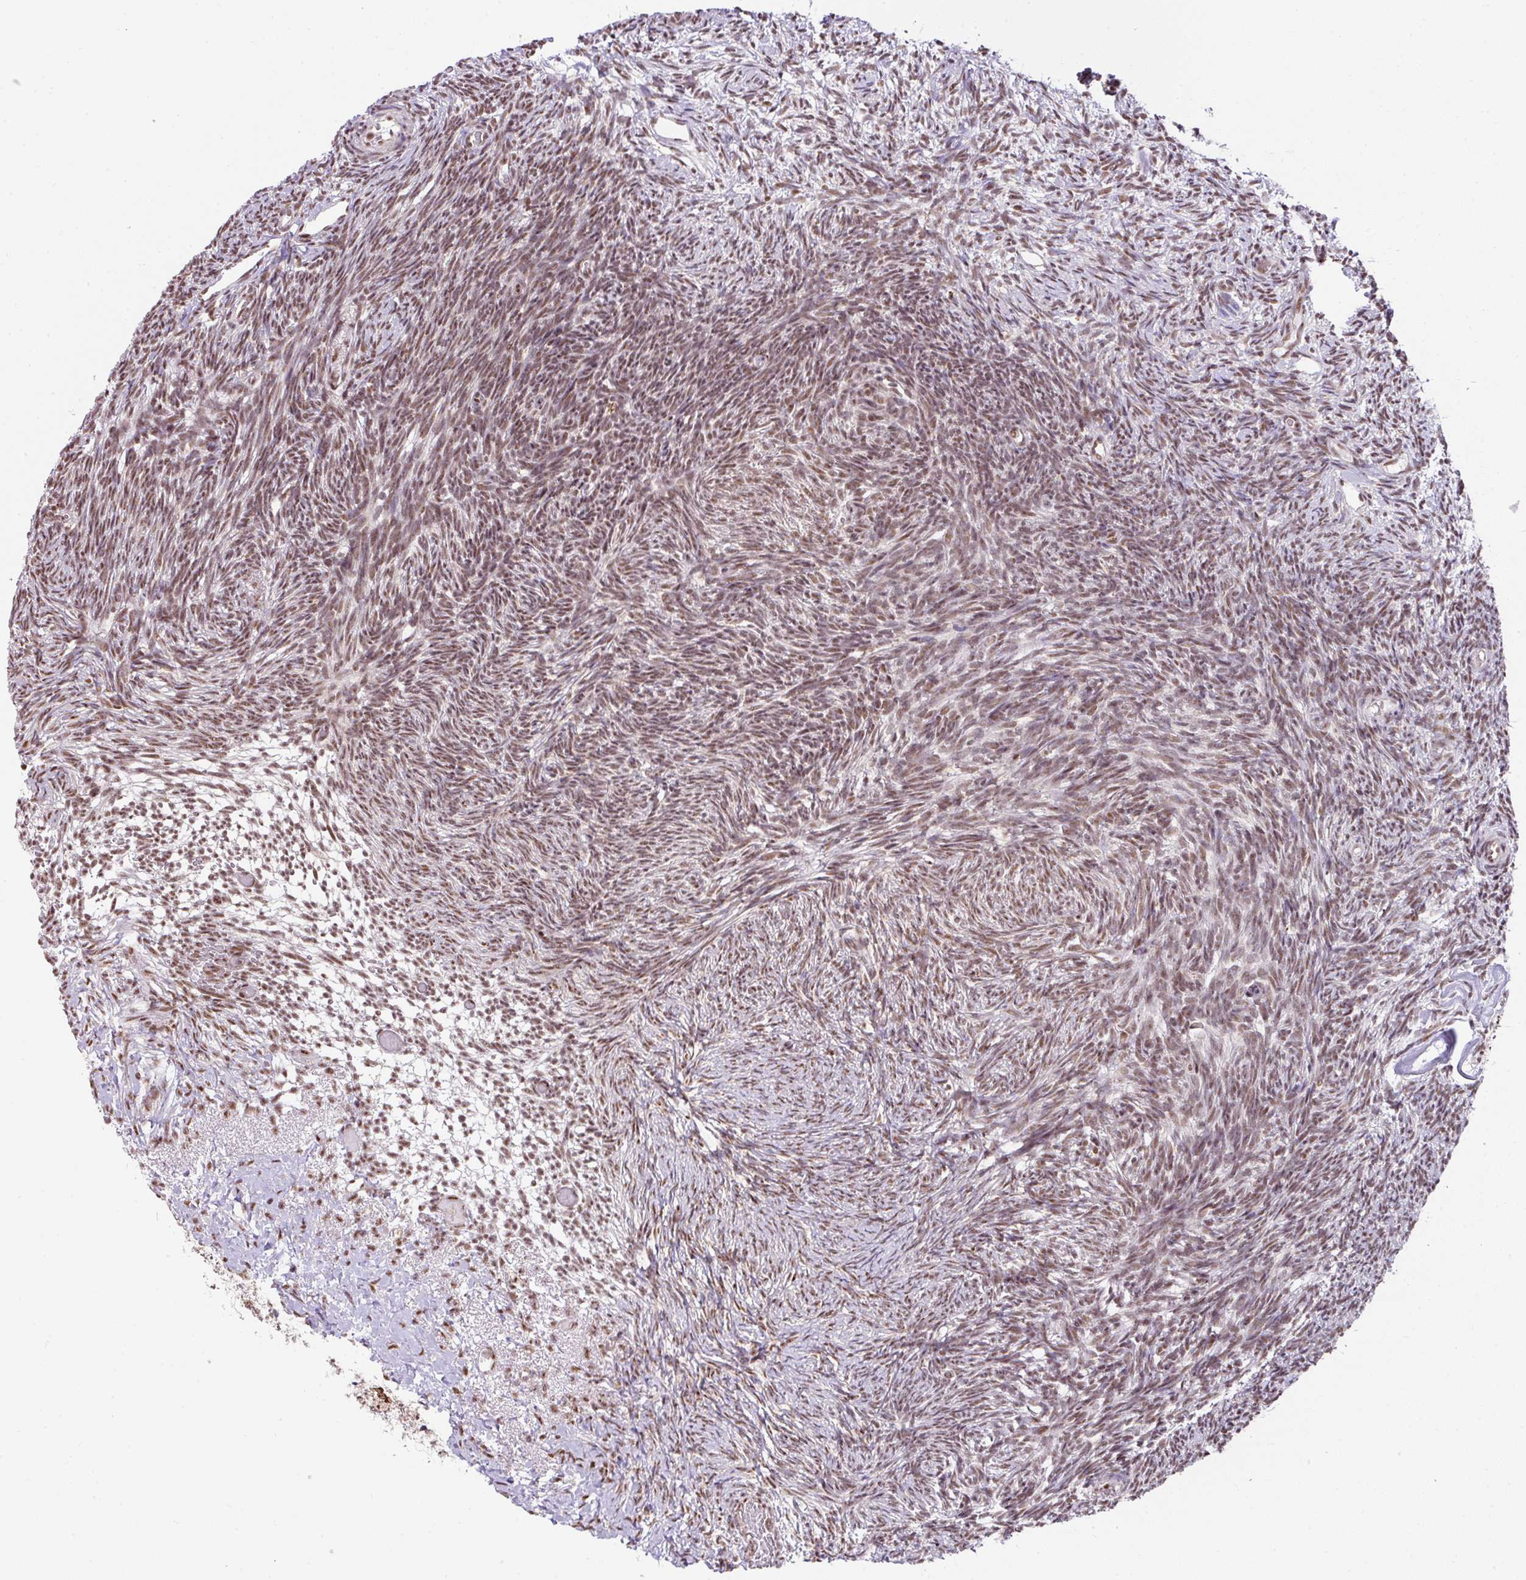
{"staining": {"intensity": "moderate", "quantity": ">75%", "location": "cytoplasmic/membranous,nuclear"}, "tissue": "ovary", "cell_type": "Follicle cells", "image_type": "normal", "snomed": [{"axis": "morphology", "description": "Normal tissue, NOS"}, {"axis": "topography", "description": "Ovary"}], "caption": "Ovary was stained to show a protein in brown. There is medium levels of moderate cytoplasmic/membranous,nuclear positivity in about >75% of follicle cells. The staining is performed using DAB brown chromogen to label protein expression. The nuclei are counter-stained blue using hematoxylin.", "gene": "PLK1", "patient": {"sex": "female", "age": 39}}